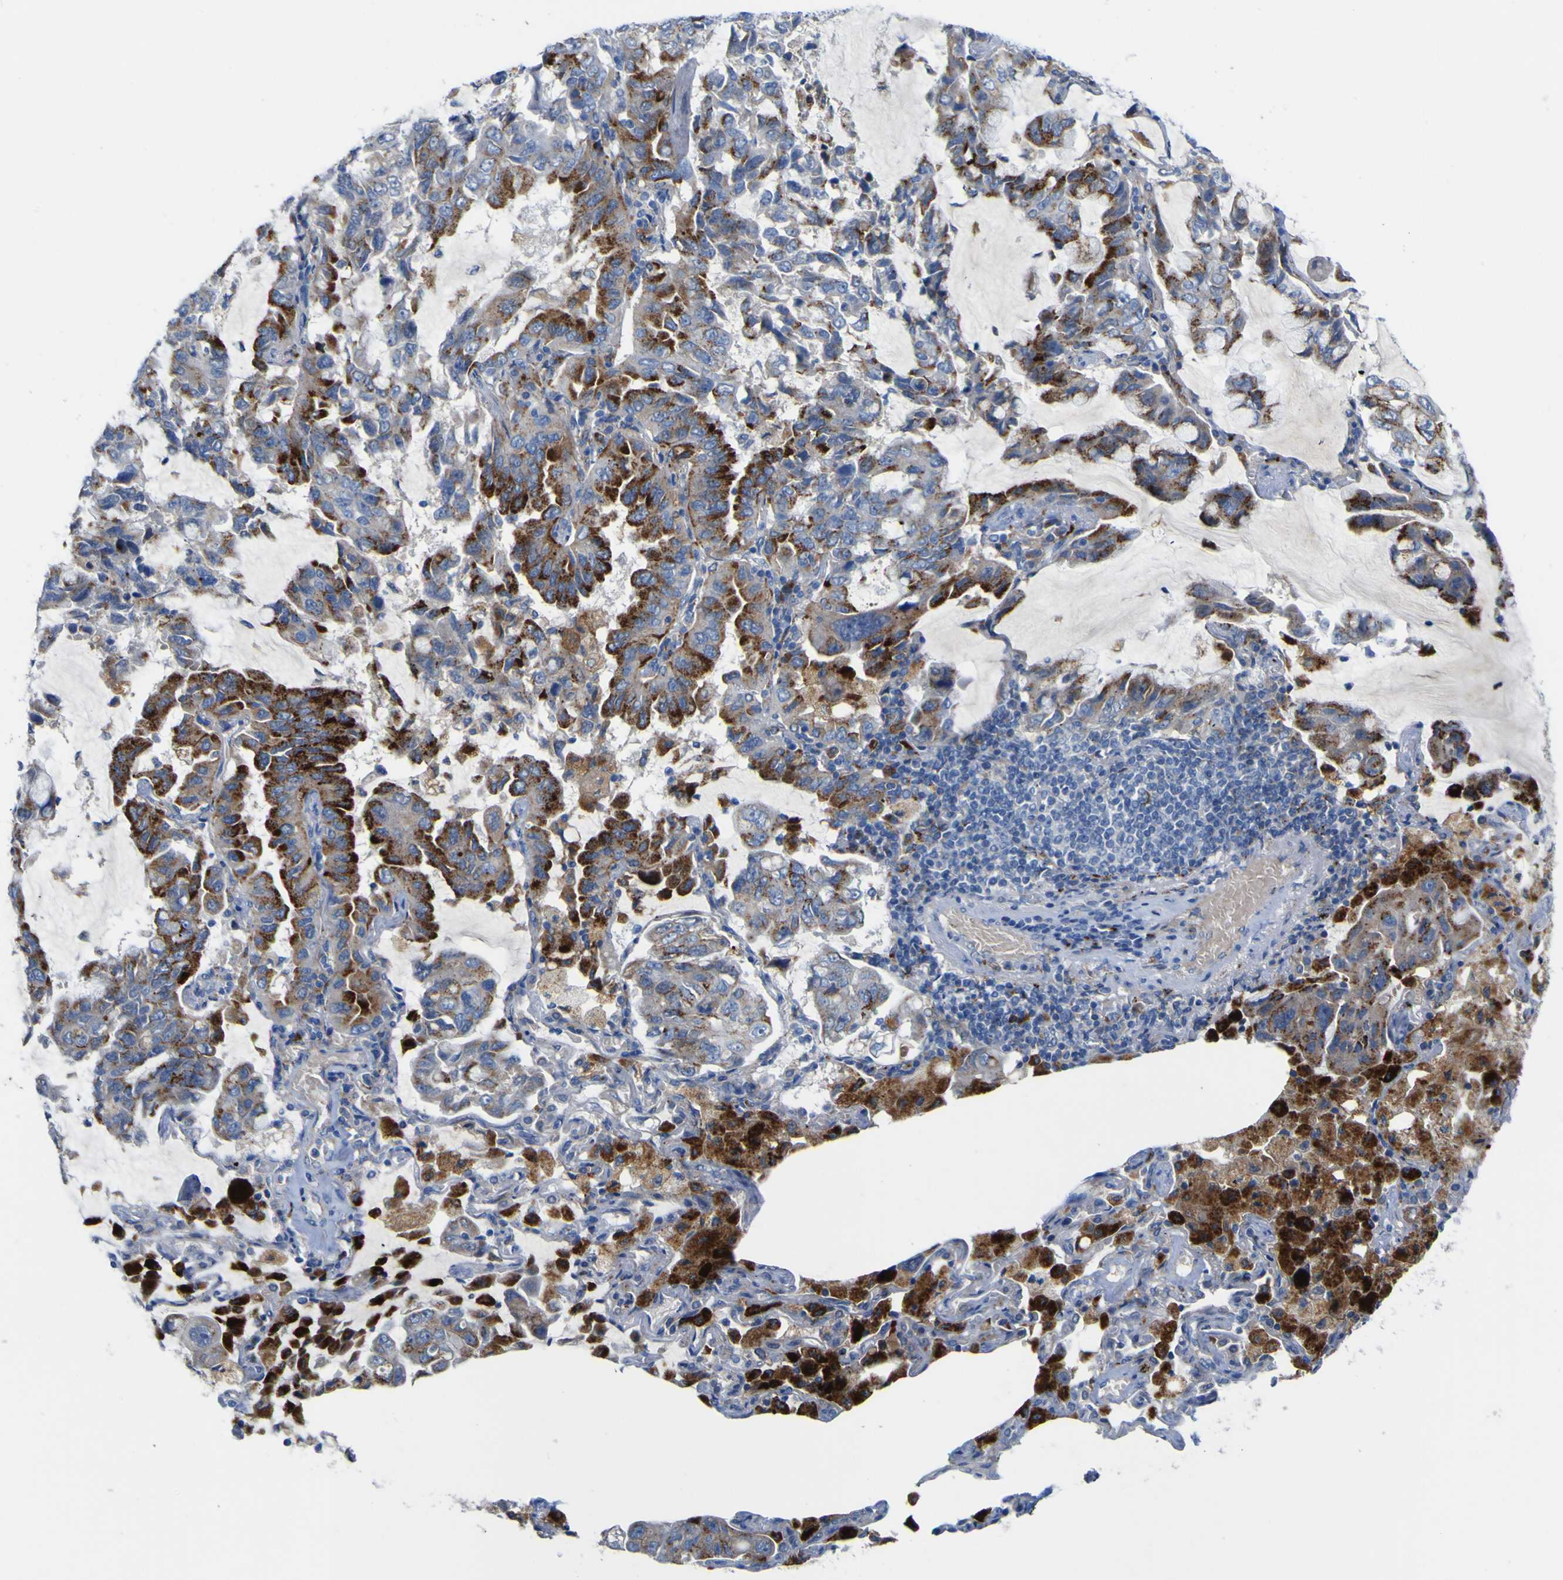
{"staining": {"intensity": "strong", "quantity": "25%-75%", "location": "cytoplasmic/membranous"}, "tissue": "lung cancer", "cell_type": "Tumor cells", "image_type": "cancer", "snomed": [{"axis": "morphology", "description": "Adenocarcinoma, NOS"}, {"axis": "topography", "description": "Lung"}], "caption": "Lung cancer (adenocarcinoma) stained for a protein (brown) shows strong cytoplasmic/membranous positive staining in approximately 25%-75% of tumor cells.", "gene": "PTPRF", "patient": {"sex": "male", "age": 64}}